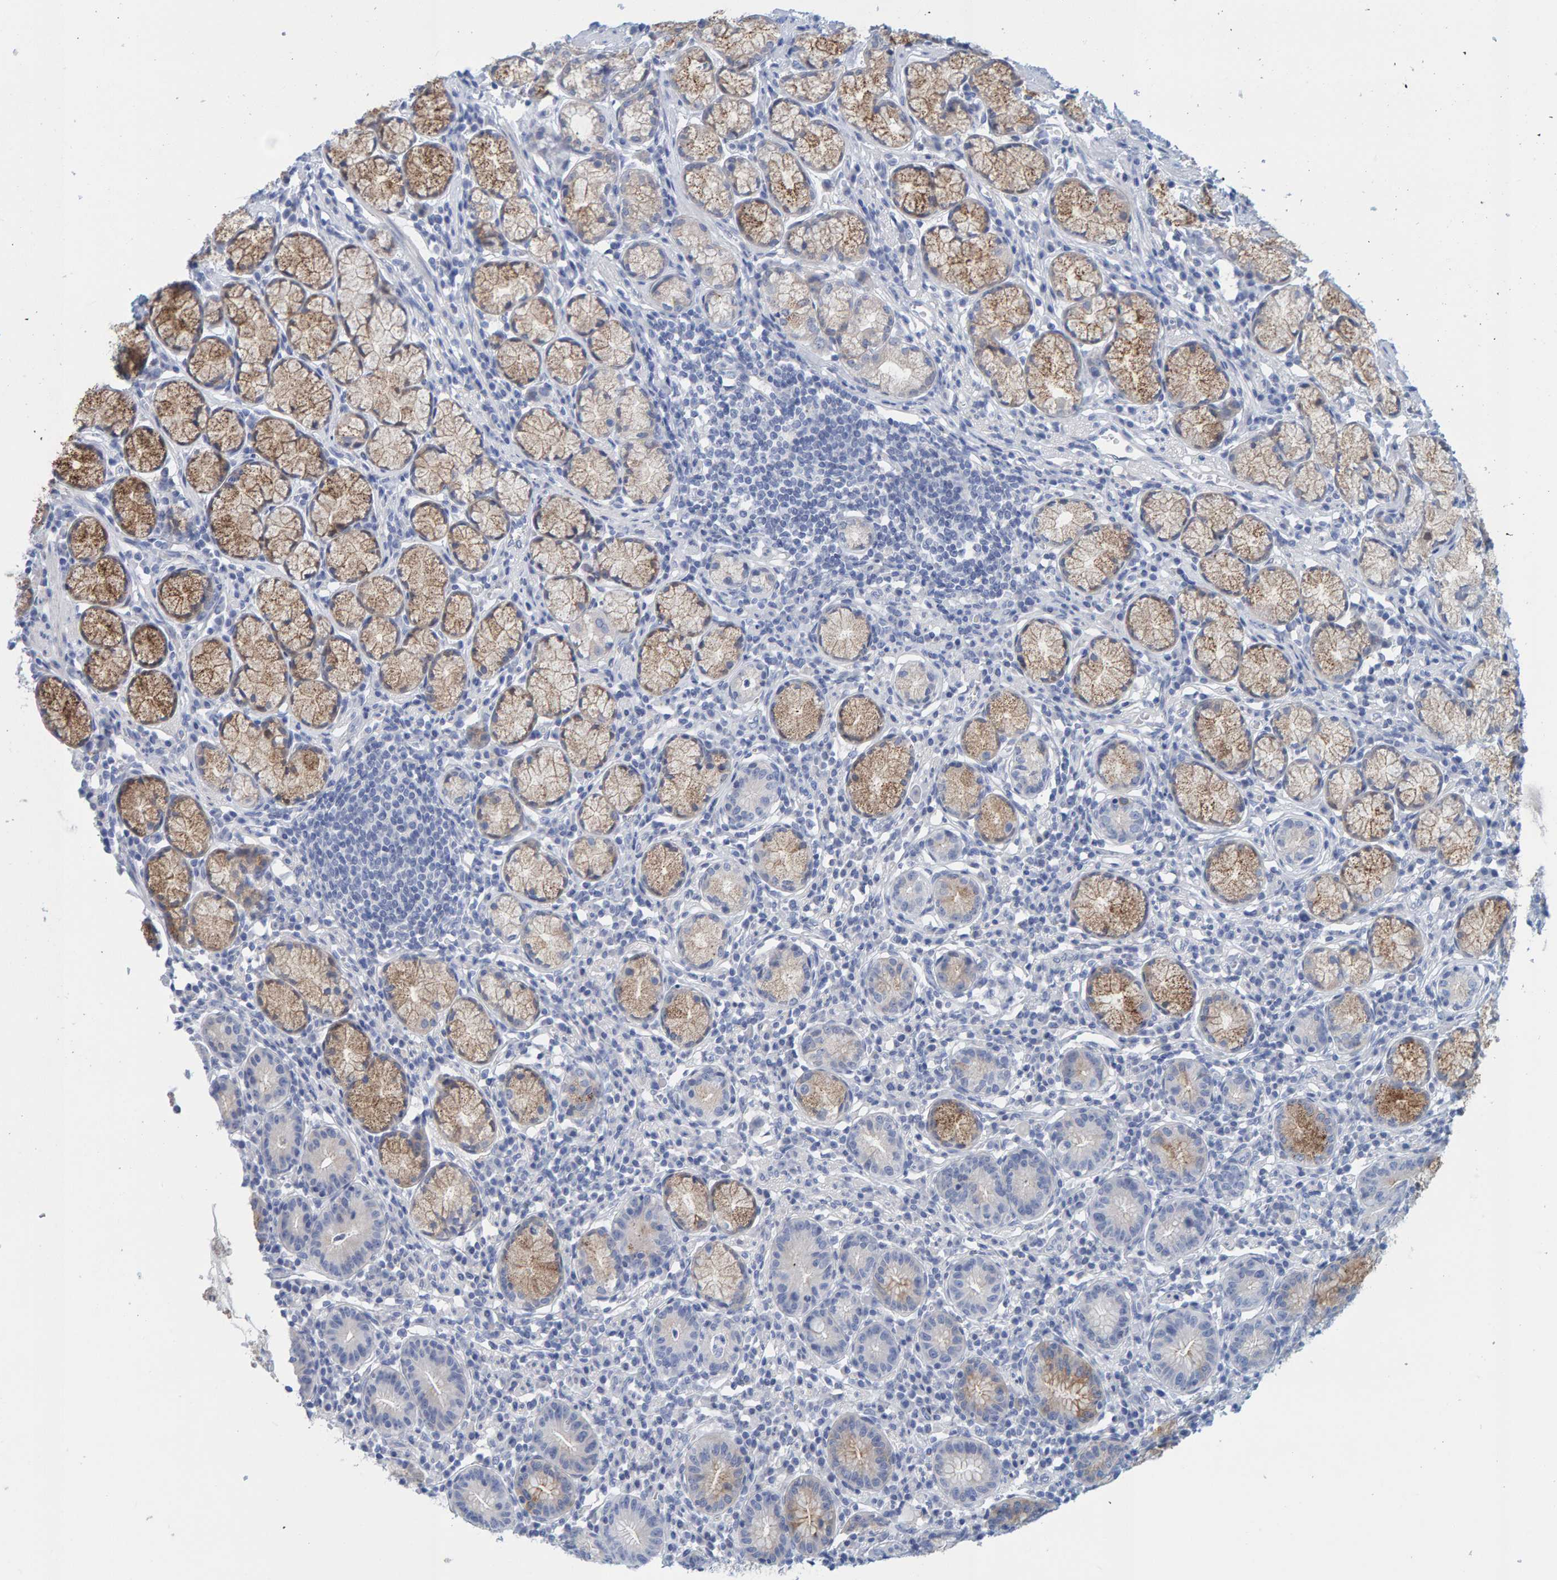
{"staining": {"intensity": "moderate", "quantity": "25%-75%", "location": "cytoplasmic/membranous"}, "tissue": "stomach", "cell_type": "Glandular cells", "image_type": "normal", "snomed": [{"axis": "morphology", "description": "Normal tissue, NOS"}, {"axis": "topography", "description": "Stomach"}], "caption": "DAB (3,3'-diaminobenzidine) immunohistochemical staining of unremarkable human stomach shows moderate cytoplasmic/membranous protein staining in about 25%-75% of glandular cells.", "gene": "KLHL11", "patient": {"sex": "male", "age": 55}}